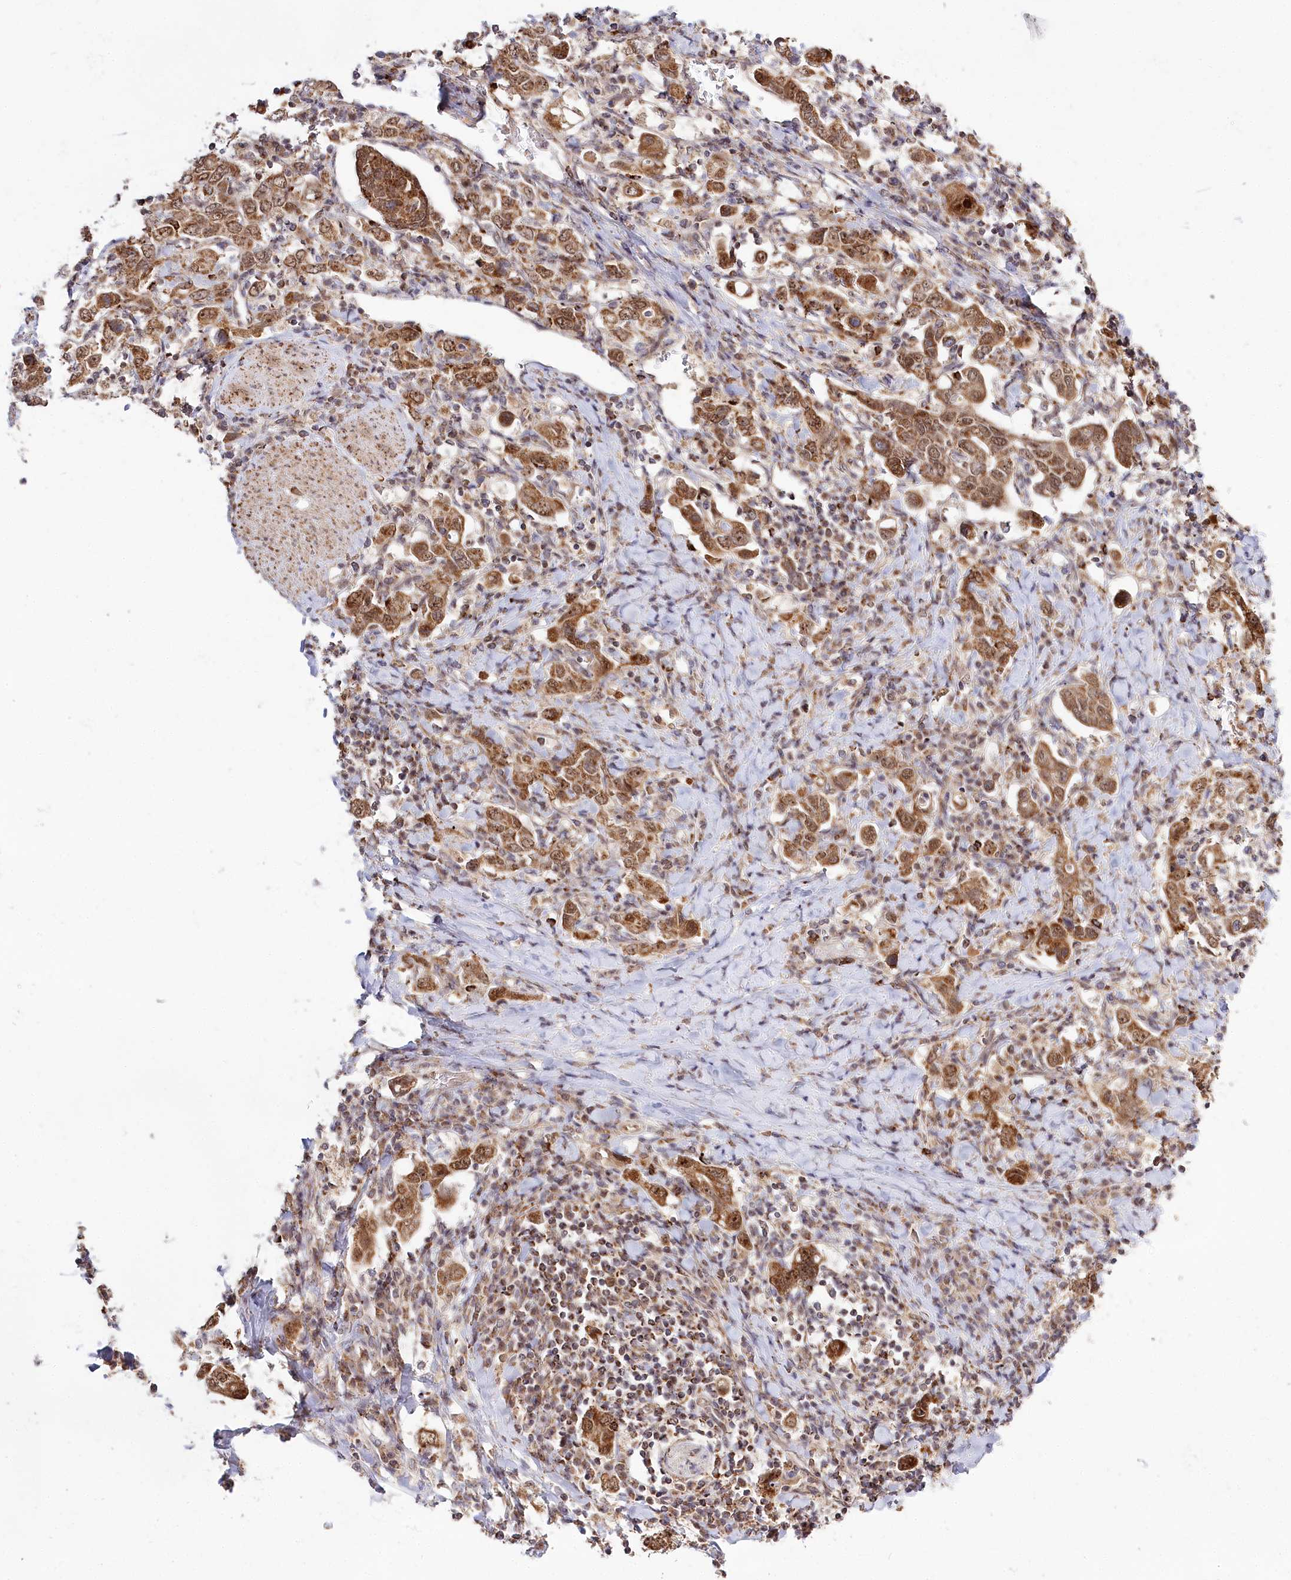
{"staining": {"intensity": "moderate", "quantity": ">75%", "location": "cytoplasmic/membranous,nuclear"}, "tissue": "stomach cancer", "cell_type": "Tumor cells", "image_type": "cancer", "snomed": [{"axis": "morphology", "description": "Adenocarcinoma, NOS"}, {"axis": "topography", "description": "Stomach, upper"}], "caption": "An image of stomach cancer (adenocarcinoma) stained for a protein displays moderate cytoplasmic/membranous and nuclear brown staining in tumor cells. The staining is performed using DAB brown chromogen to label protein expression. The nuclei are counter-stained blue using hematoxylin.", "gene": "RTN4IP1", "patient": {"sex": "male", "age": 62}}